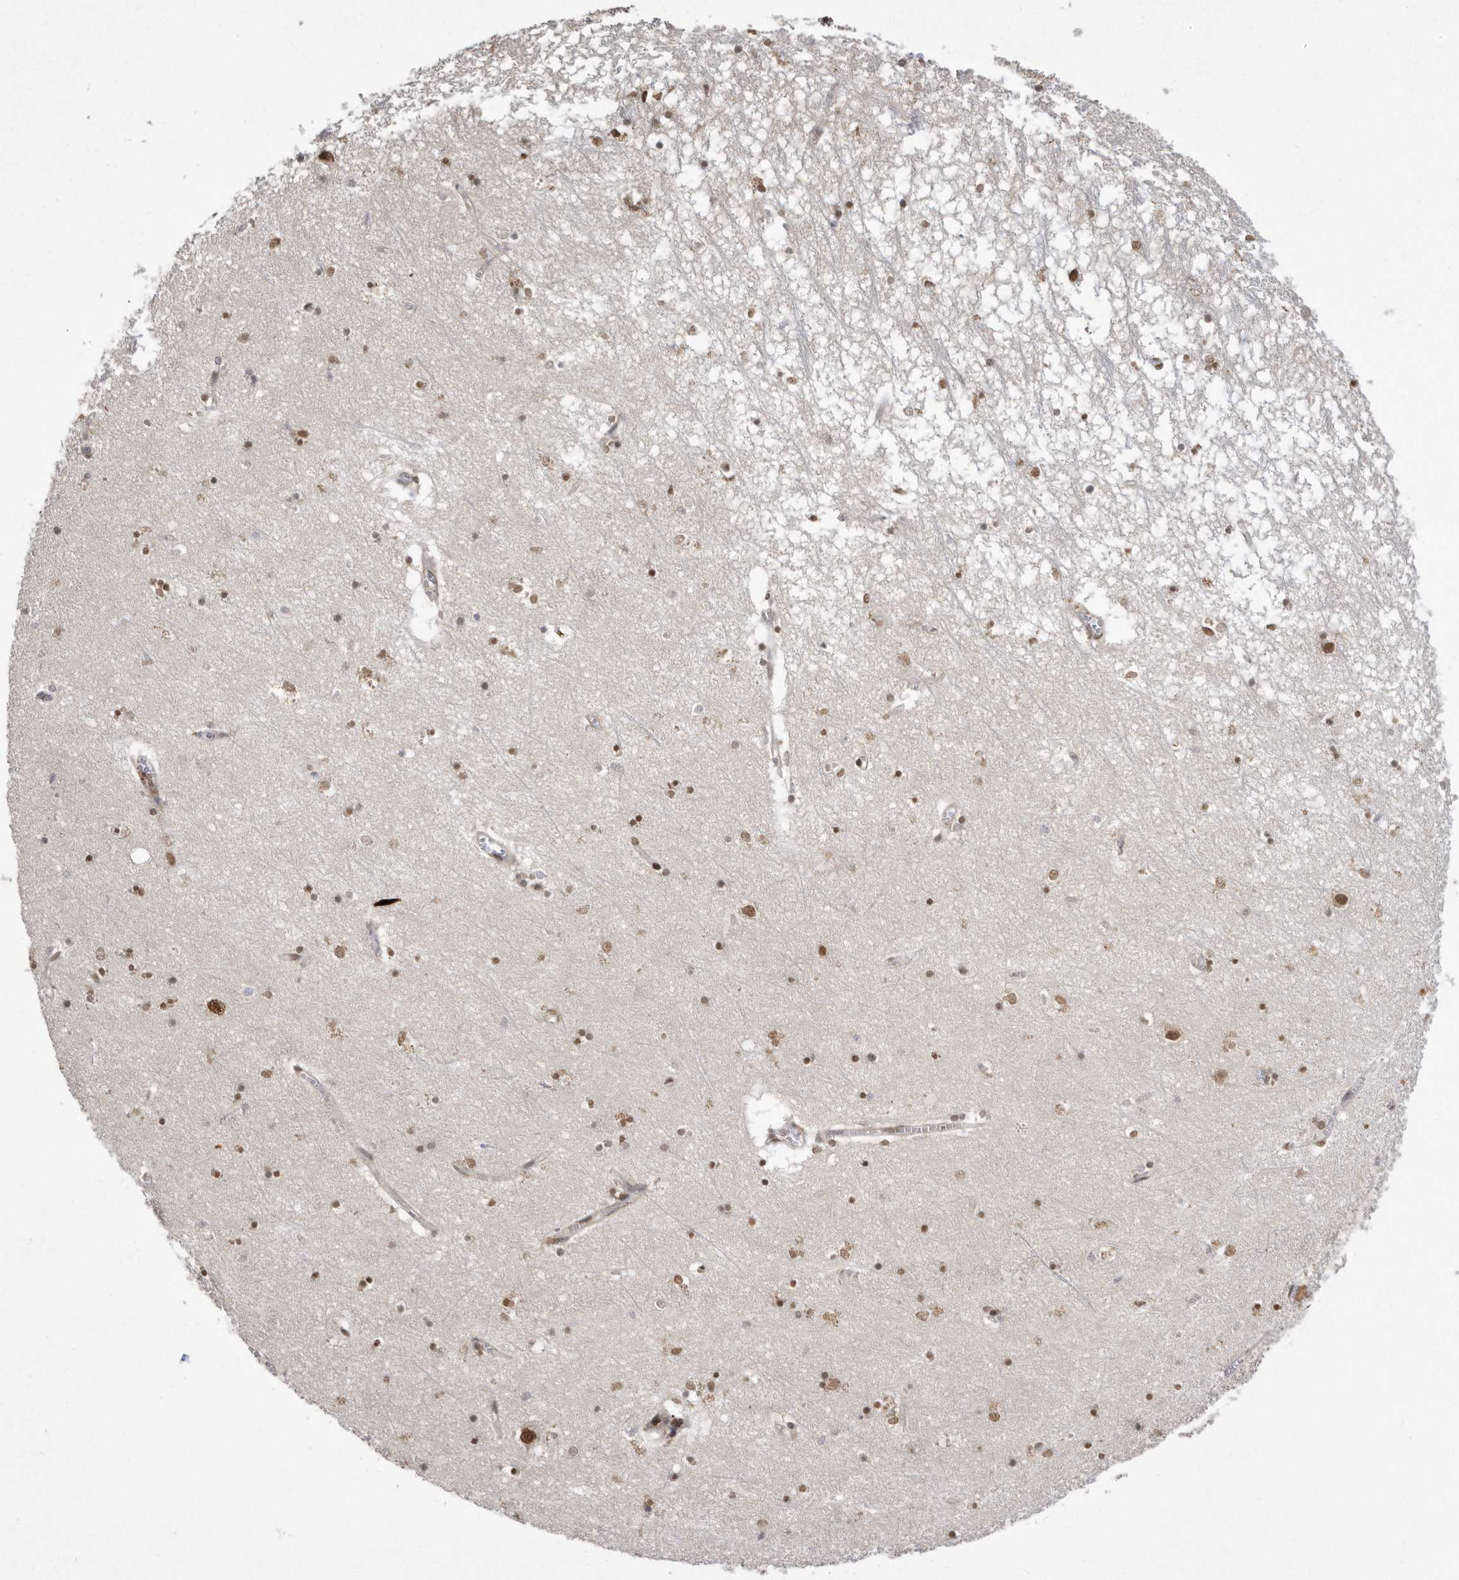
{"staining": {"intensity": "moderate", "quantity": ">75%", "location": "nuclear"}, "tissue": "hippocampus", "cell_type": "Glial cells", "image_type": "normal", "snomed": [{"axis": "morphology", "description": "Normal tissue, NOS"}, {"axis": "topography", "description": "Hippocampus"}], "caption": "Protein staining demonstrates moderate nuclear expression in approximately >75% of glial cells in unremarkable hippocampus.", "gene": "TDRD3", "patient": {"sex": "male", "age": 70}}